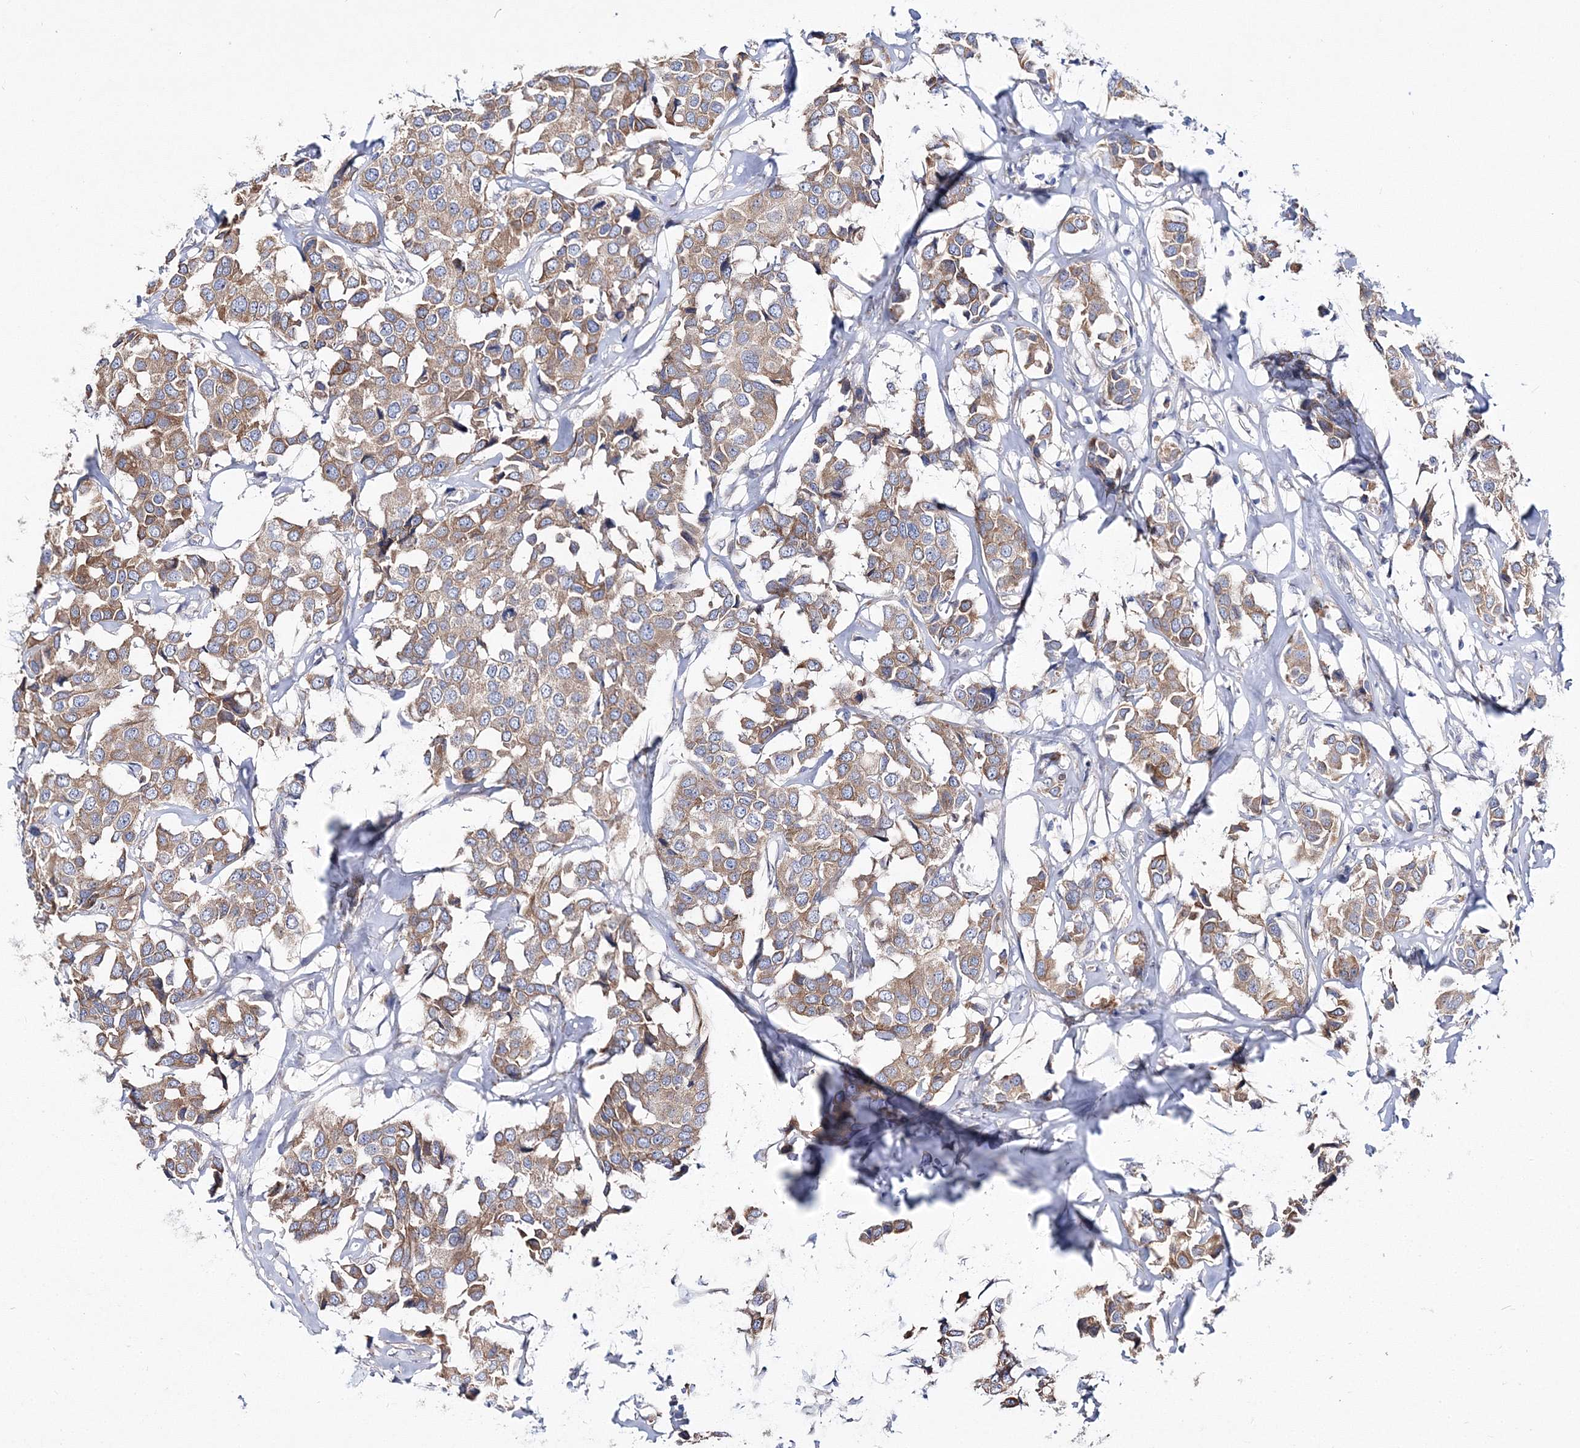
{"staining": {"intensity": "moderate", "quantity": ">75%", "location": "cytoplasmic/membranous"}, "tissue": "breast cancer", "cell_type": "Tumor cells", "image_type": "cancer", "snomed": [{"axis": "morphology", "description": "Duct carcinoma"}, {"axis": "topography", "description": "Breast"}], "caption": "Moderate cytoplasmic/membranous protein staining is identified in approximately >75% of tumor cells in breast cancer.", "gene": "ARHGAP32", "patient": {"sex": "female", "age": 80}}